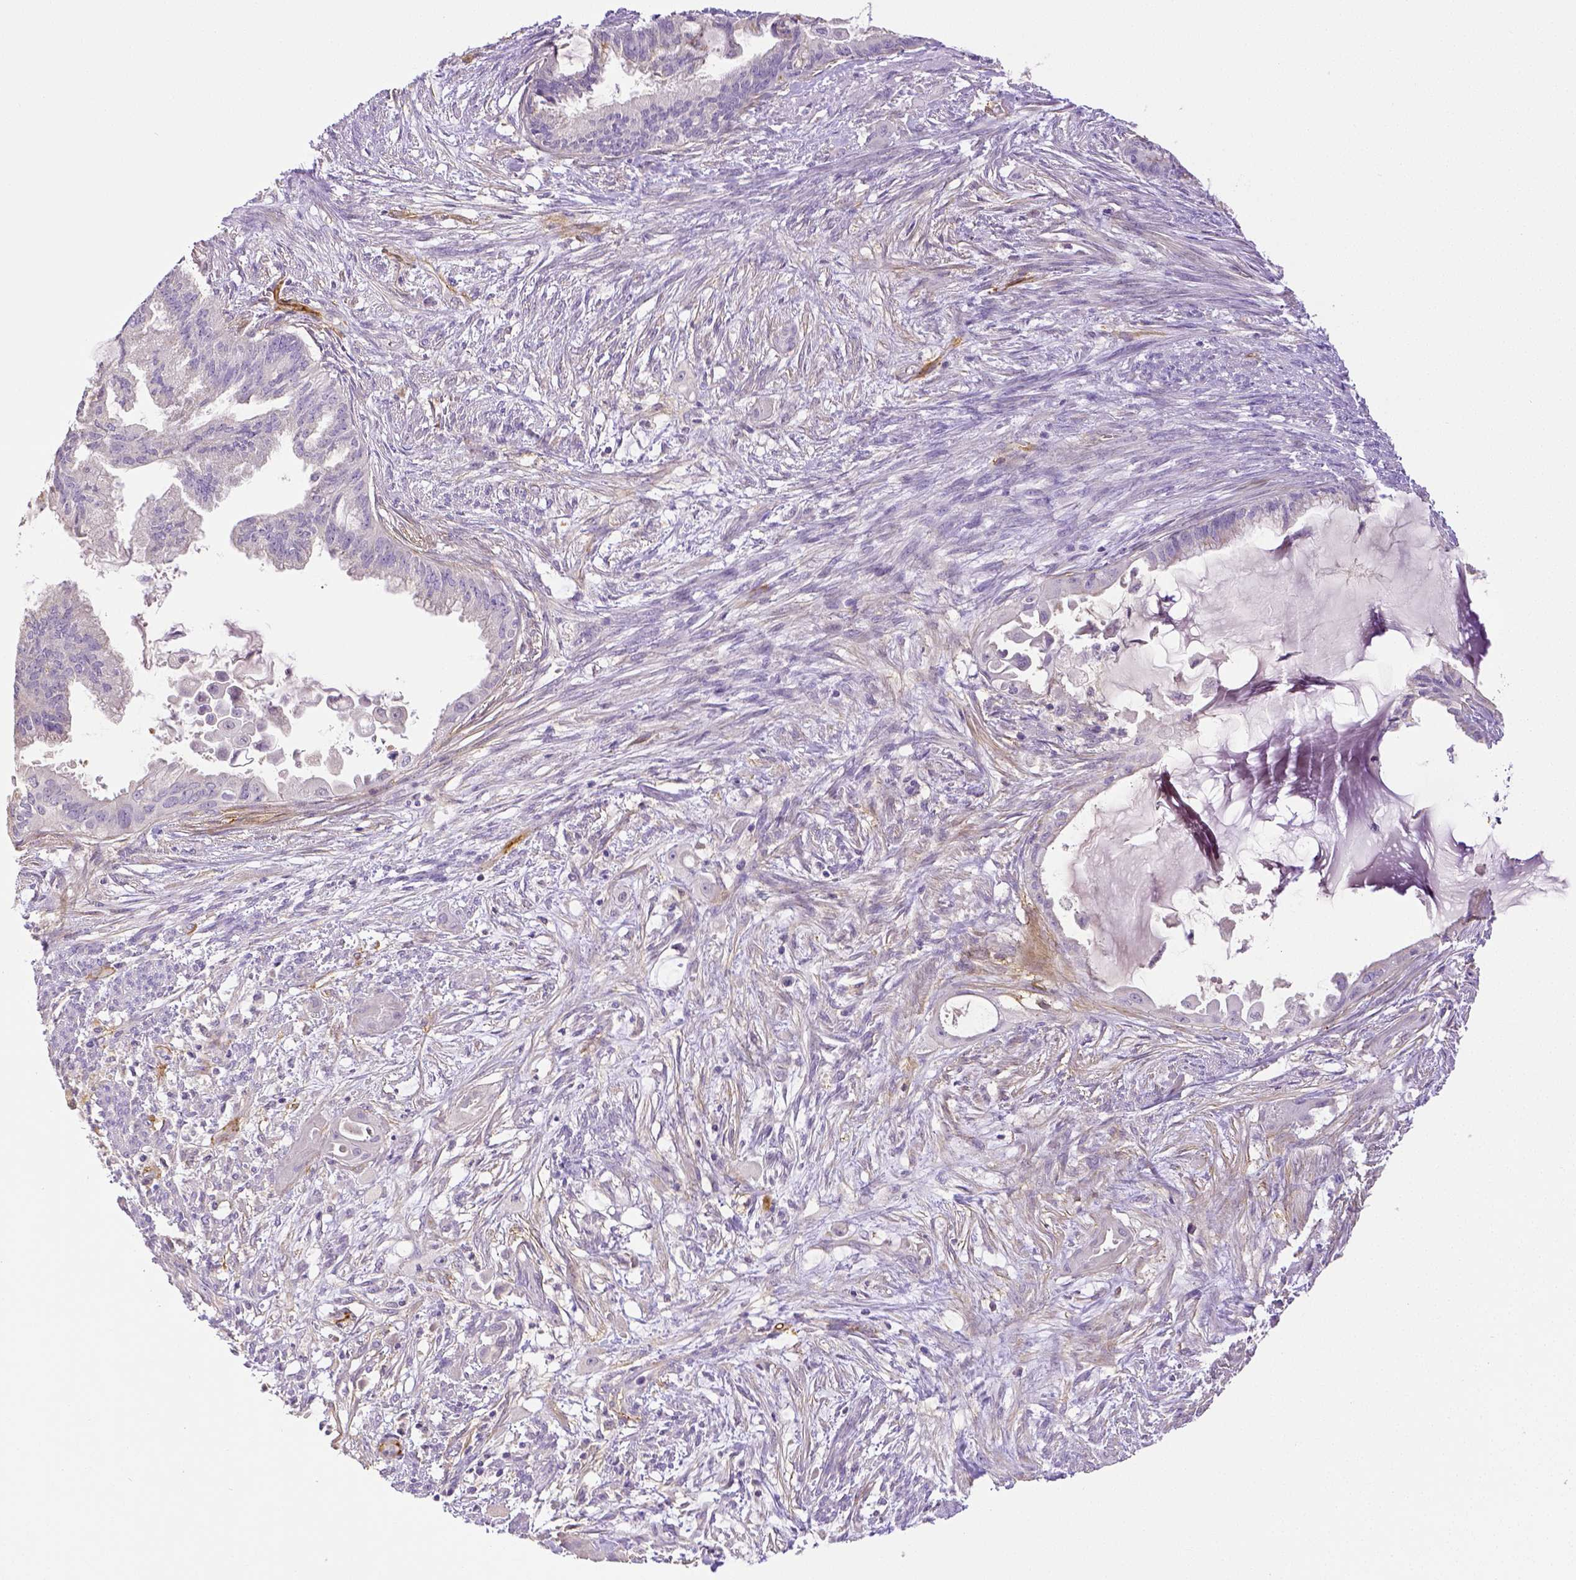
{"staining": {"intensity": "negative", "quantity": "none", "location": "none"}, "tissue": "endometrial cancer", "cell_type": "Tumor cells", "image_type": "cancer", "snomed": [{"axis": "morphology", "description": "Adenocarcinoma, NOS"}, {"axis": "topography", "description": "Endometrium"}], "caption": "High power microscopy micrograph of an IHC image of adenocarcinoma (endometrial), revealing no significant staining in tumor cells. (DAB immunohistochemistry (IHC), high magnification).", "gene": "THY1", "patient": {"sex": "female", "age": 86}}